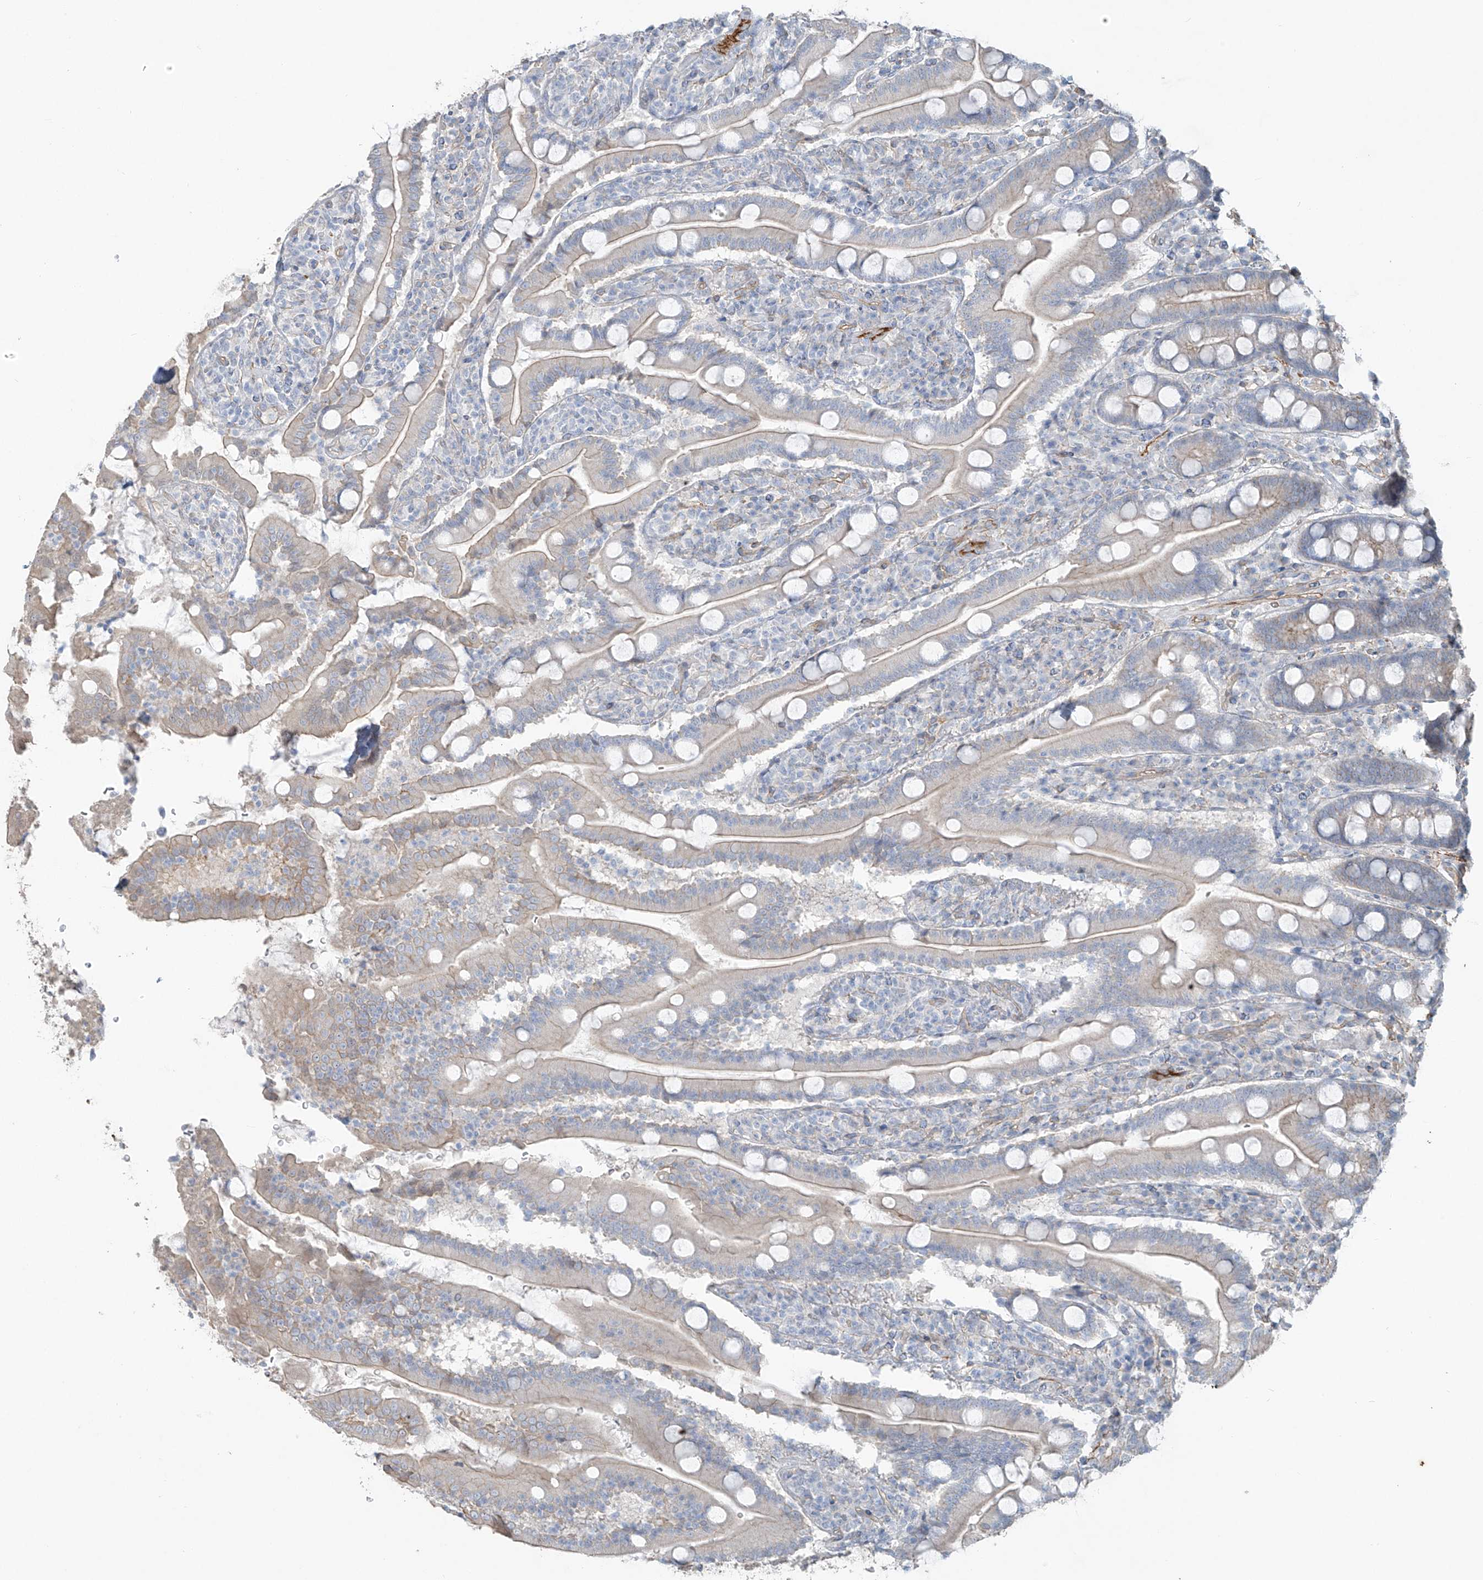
{"staining": {"intensity": "moderate", "quantity": "25%-75%", "location": "cytoplasmic/membranous"}, "tissue": "duodenum", "cell_type": "Glandular cells", "image_type": "normal", "snomed": [{"axis": "morphology", "description": "Normal tissue, NOS"}, {"axis": "topography", "description": "Duodenum"}], "caption": "Immunohistochemistry of normal human duodenum exhibits medium levels of moderate cytoplasmic/membranous expression in about 25%-75% of glandular cells.", "gene": "TUBE1", "patient": {"sex": "male", "age": 35}}